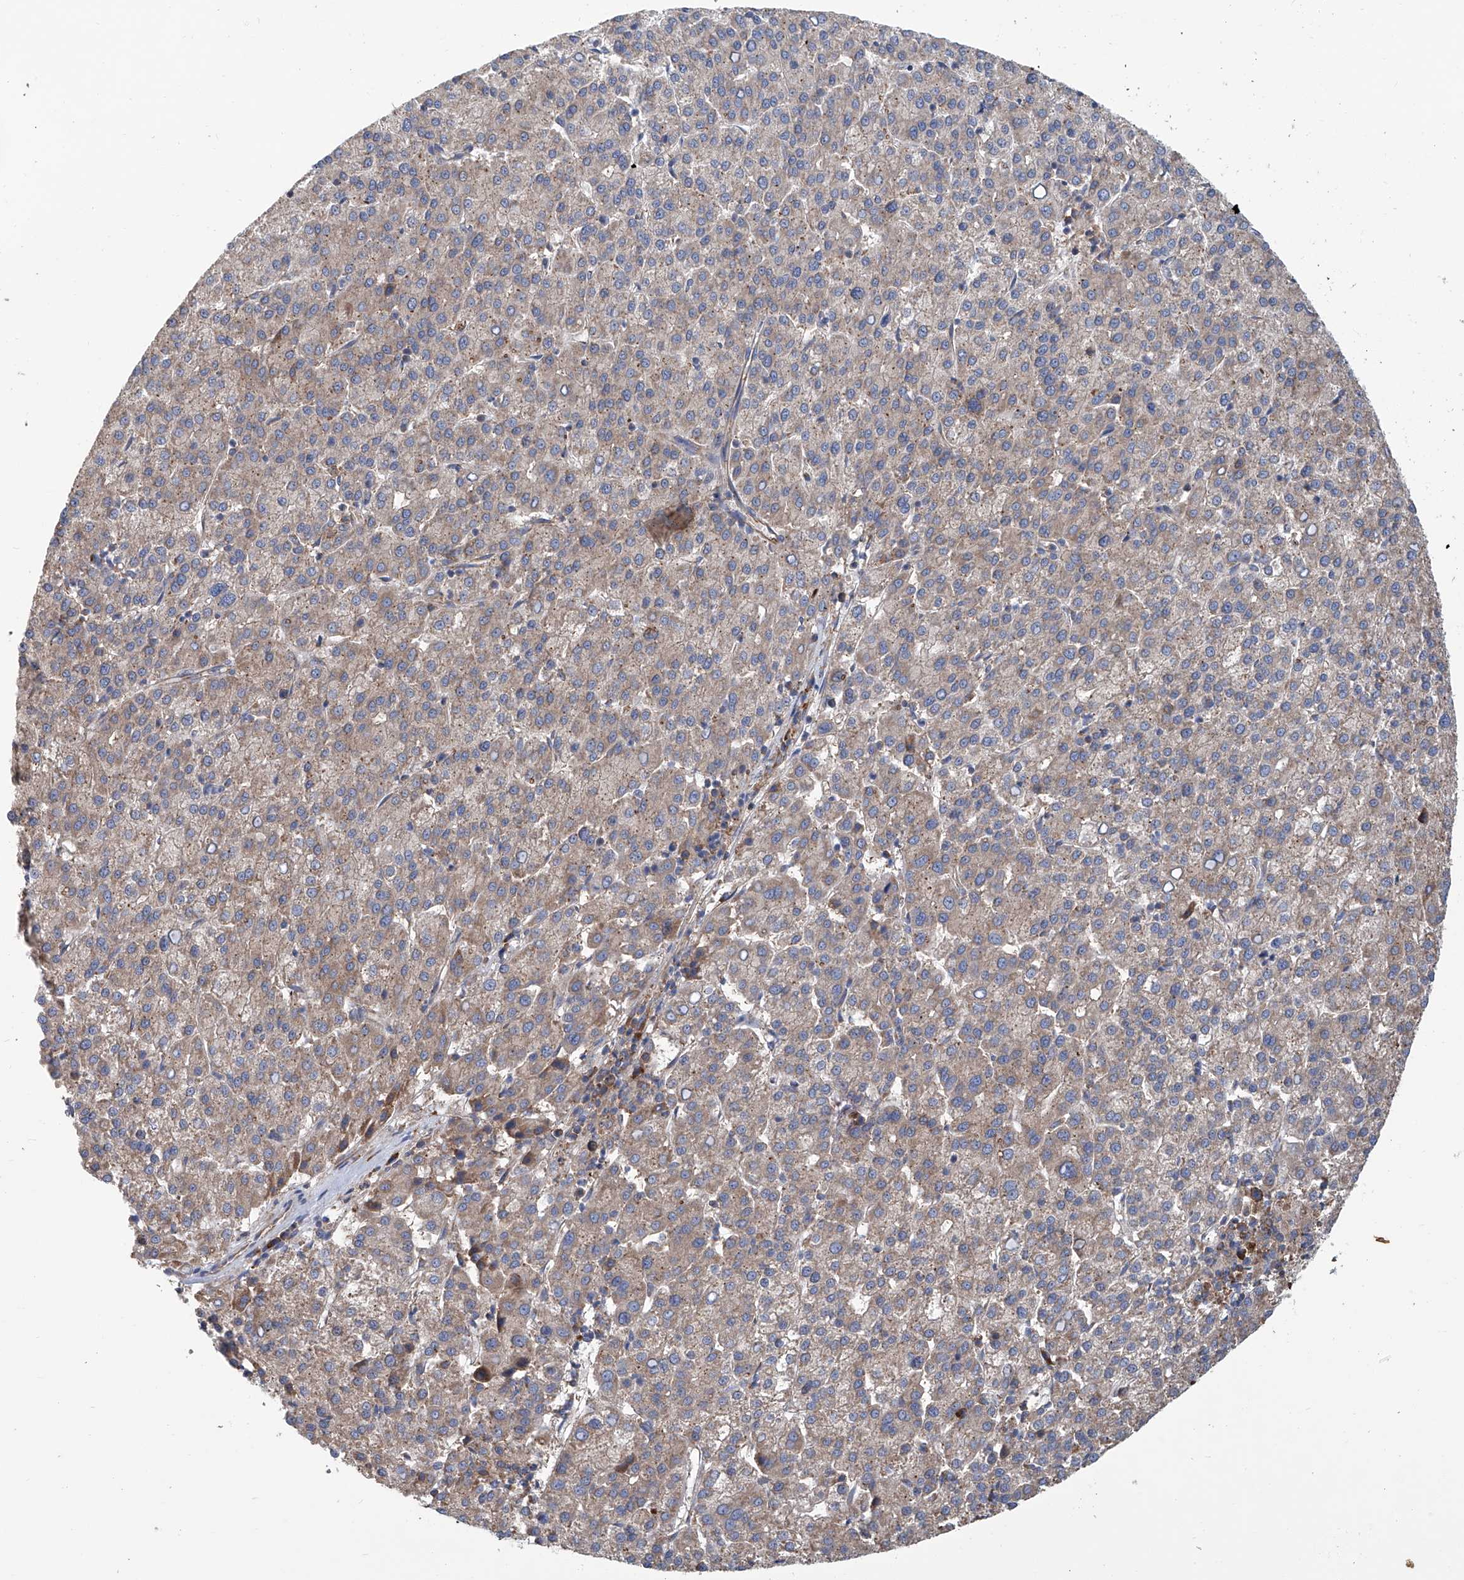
{"staining": {"intensity": "weak", "quantity": ">75%", "location": "cytoplasmic/membranous"}, "tissue": "liver cancer", "cell_type": "Tumor cells", "image_type": "cancer", "snomed": [{"axis": "morphology", "description": "Carcinoma, Hepatocellular, NOS"}, {"axis": "topography", "description": "Liver"}], "caption": "Immunohistochemistry (IHC) image of hepatocellular carcinoma (liver) stained for a protein (brown), which shows low levels of weak cytoplasmic/membranous positivity in about >75% of tumor cells.", "gene": "SENP2", "patient": {"sex": "female", "age": 58}}